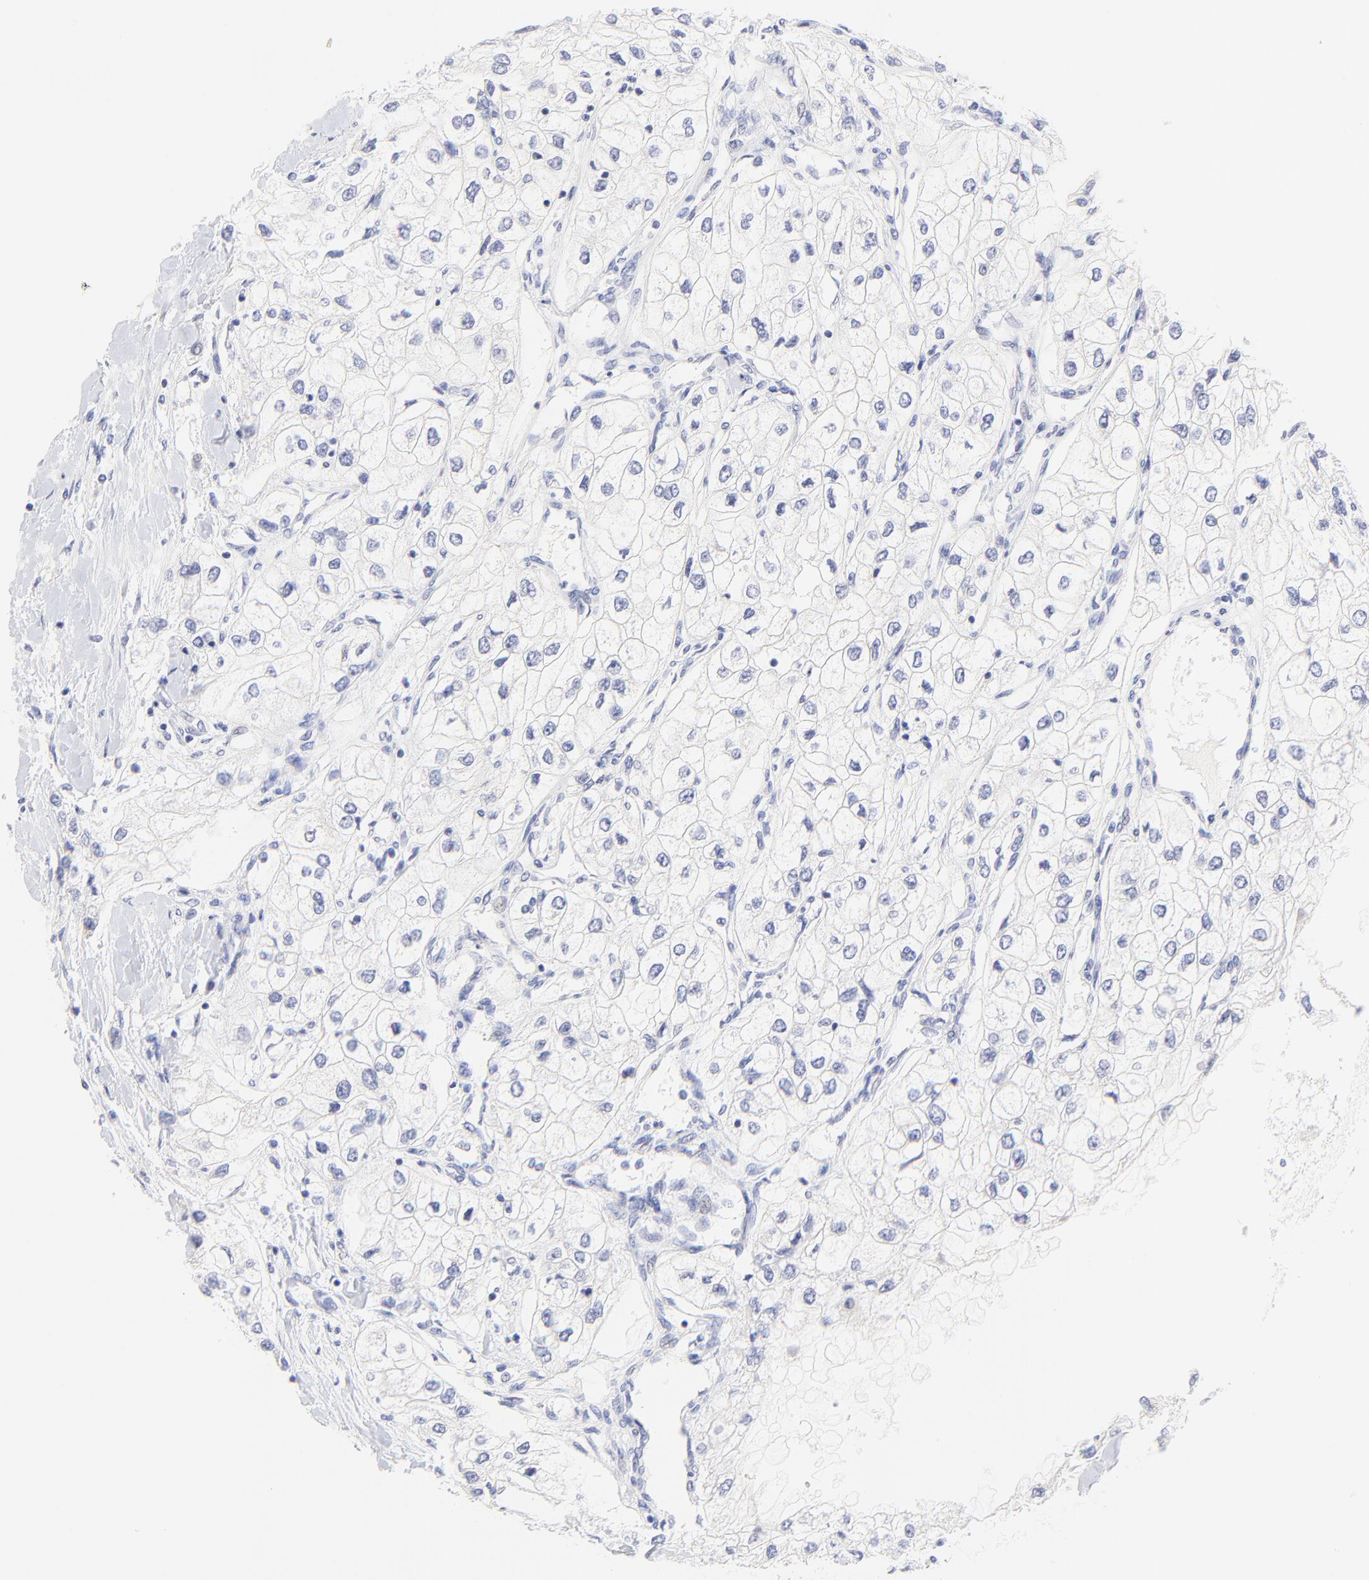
{"staining": {"intensity": "negative", "quantity": "none", "location": "none"}, "tissue": "renal cancer", "cell_type": "Tumor cells", "image_type": "cancer", "snomed": [{"axis": "morphology", "description": "Adenocarcinoma, NOS"}, {"axis": "topography", "description": "Kidney"}], "caption": "An immunohistochemistry image of adenocarcinoma (renal) is shown. There is no staining in tumor cells of adenocarcinoma (renal). (Stains: DAB immunohistochemistry with hematoxylin counter stain, Microscopy: brightfield microscopy at high magnification).", "gene": "EBP", "patient": {"sex": "male", "age": 57}}